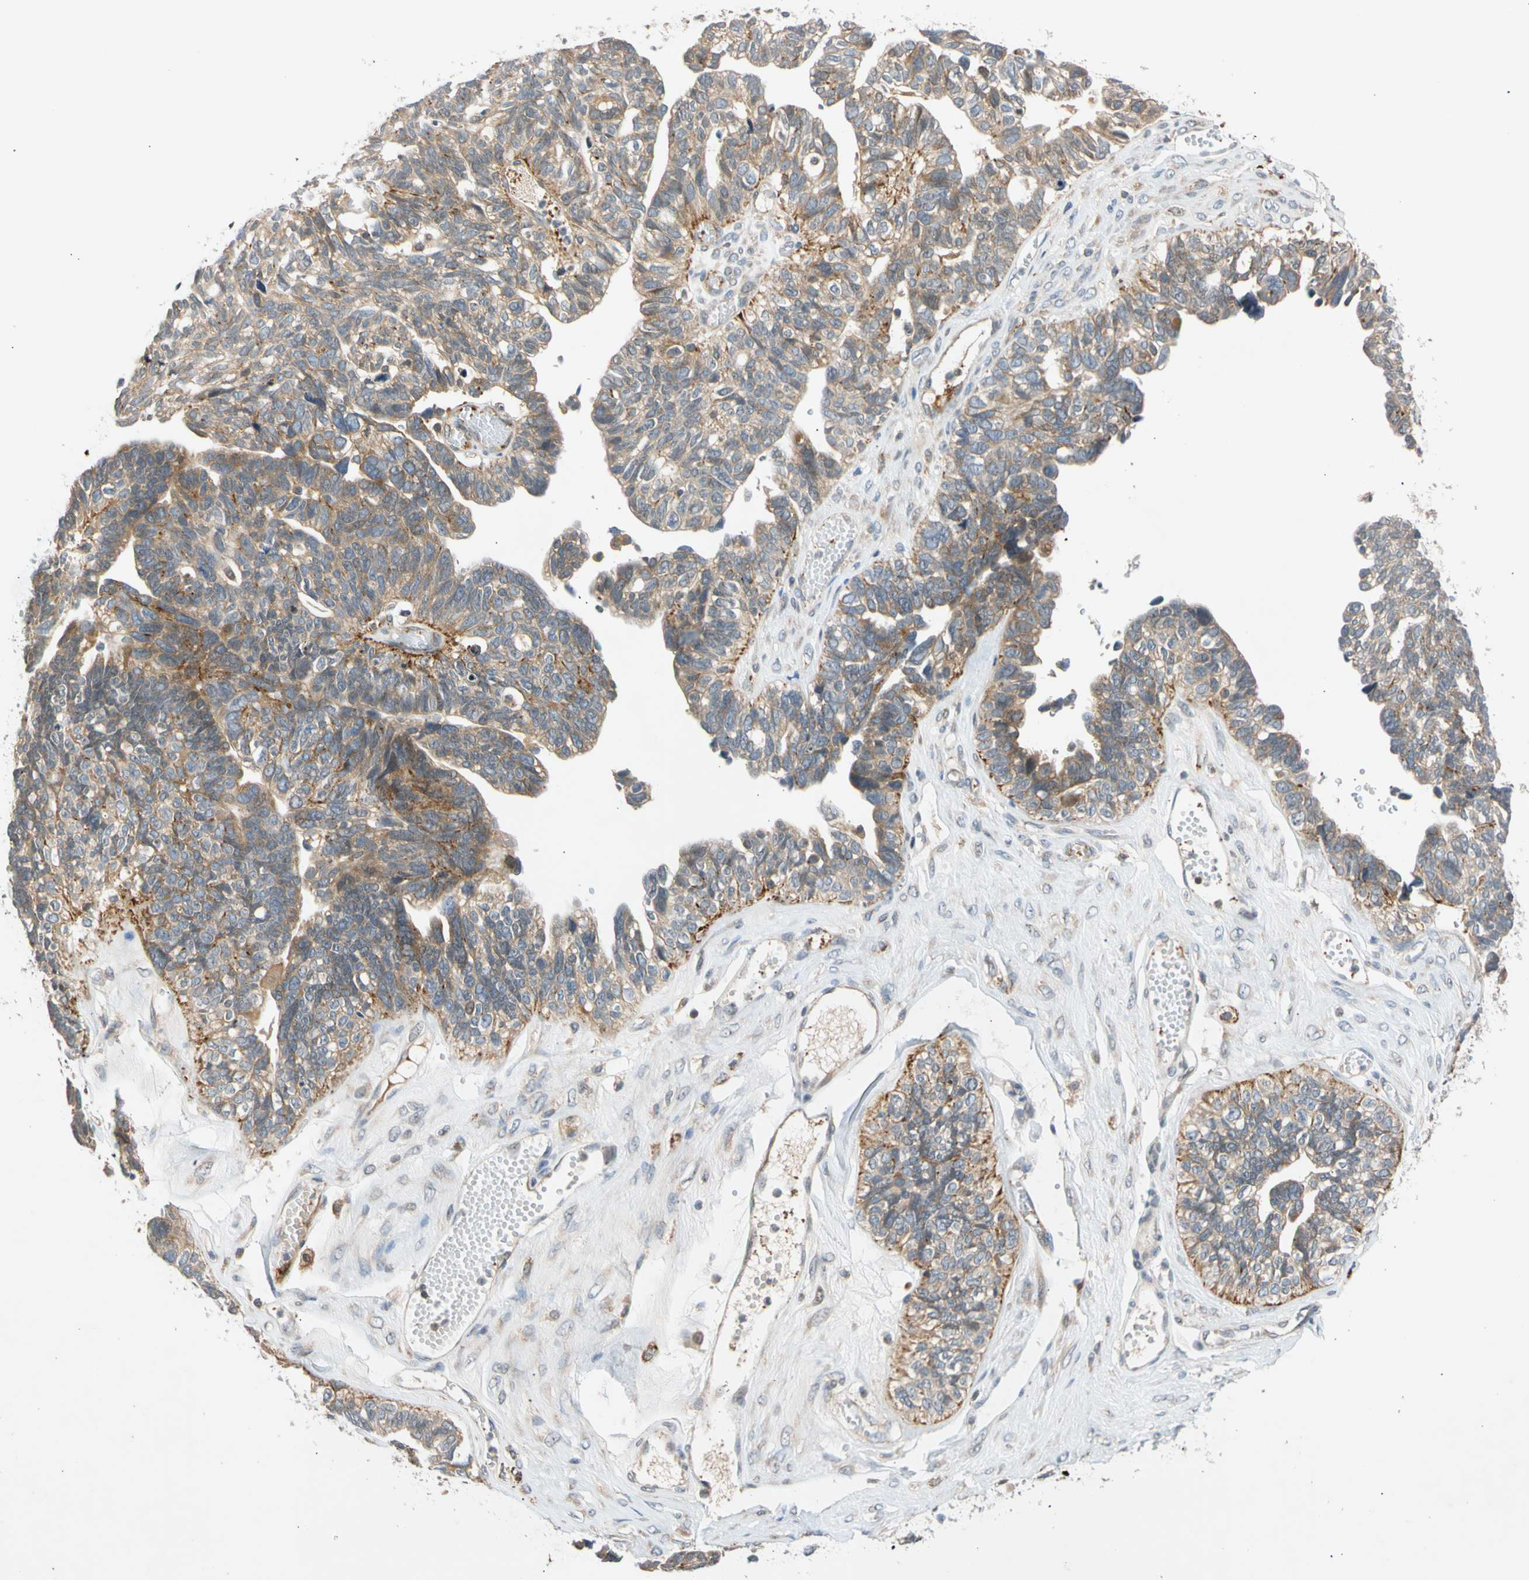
{"staining": {"intensity": "moderate", "quantity": "<25%", "location": "cytoplasmic/membranous"}, "tissue": "ovarian cancer", "cell_type": "Tumor cells", "image_type": "cancer", "snomed": [{"axis": "morphology", "description": "Cystadenocarcinoma, serous, NOS"}, {"axis": "topography", "description": "Ovary"}], "caption": "IHC micrograph of ovarian serous cystadenocarcinoma stained for a protein (brown), which shows low levels of moderate cytoplasmic/membranous expression in approximately <25% of tumor cells.", "gene": "CNST", "patient": {"sex": "female", "age": 79}}